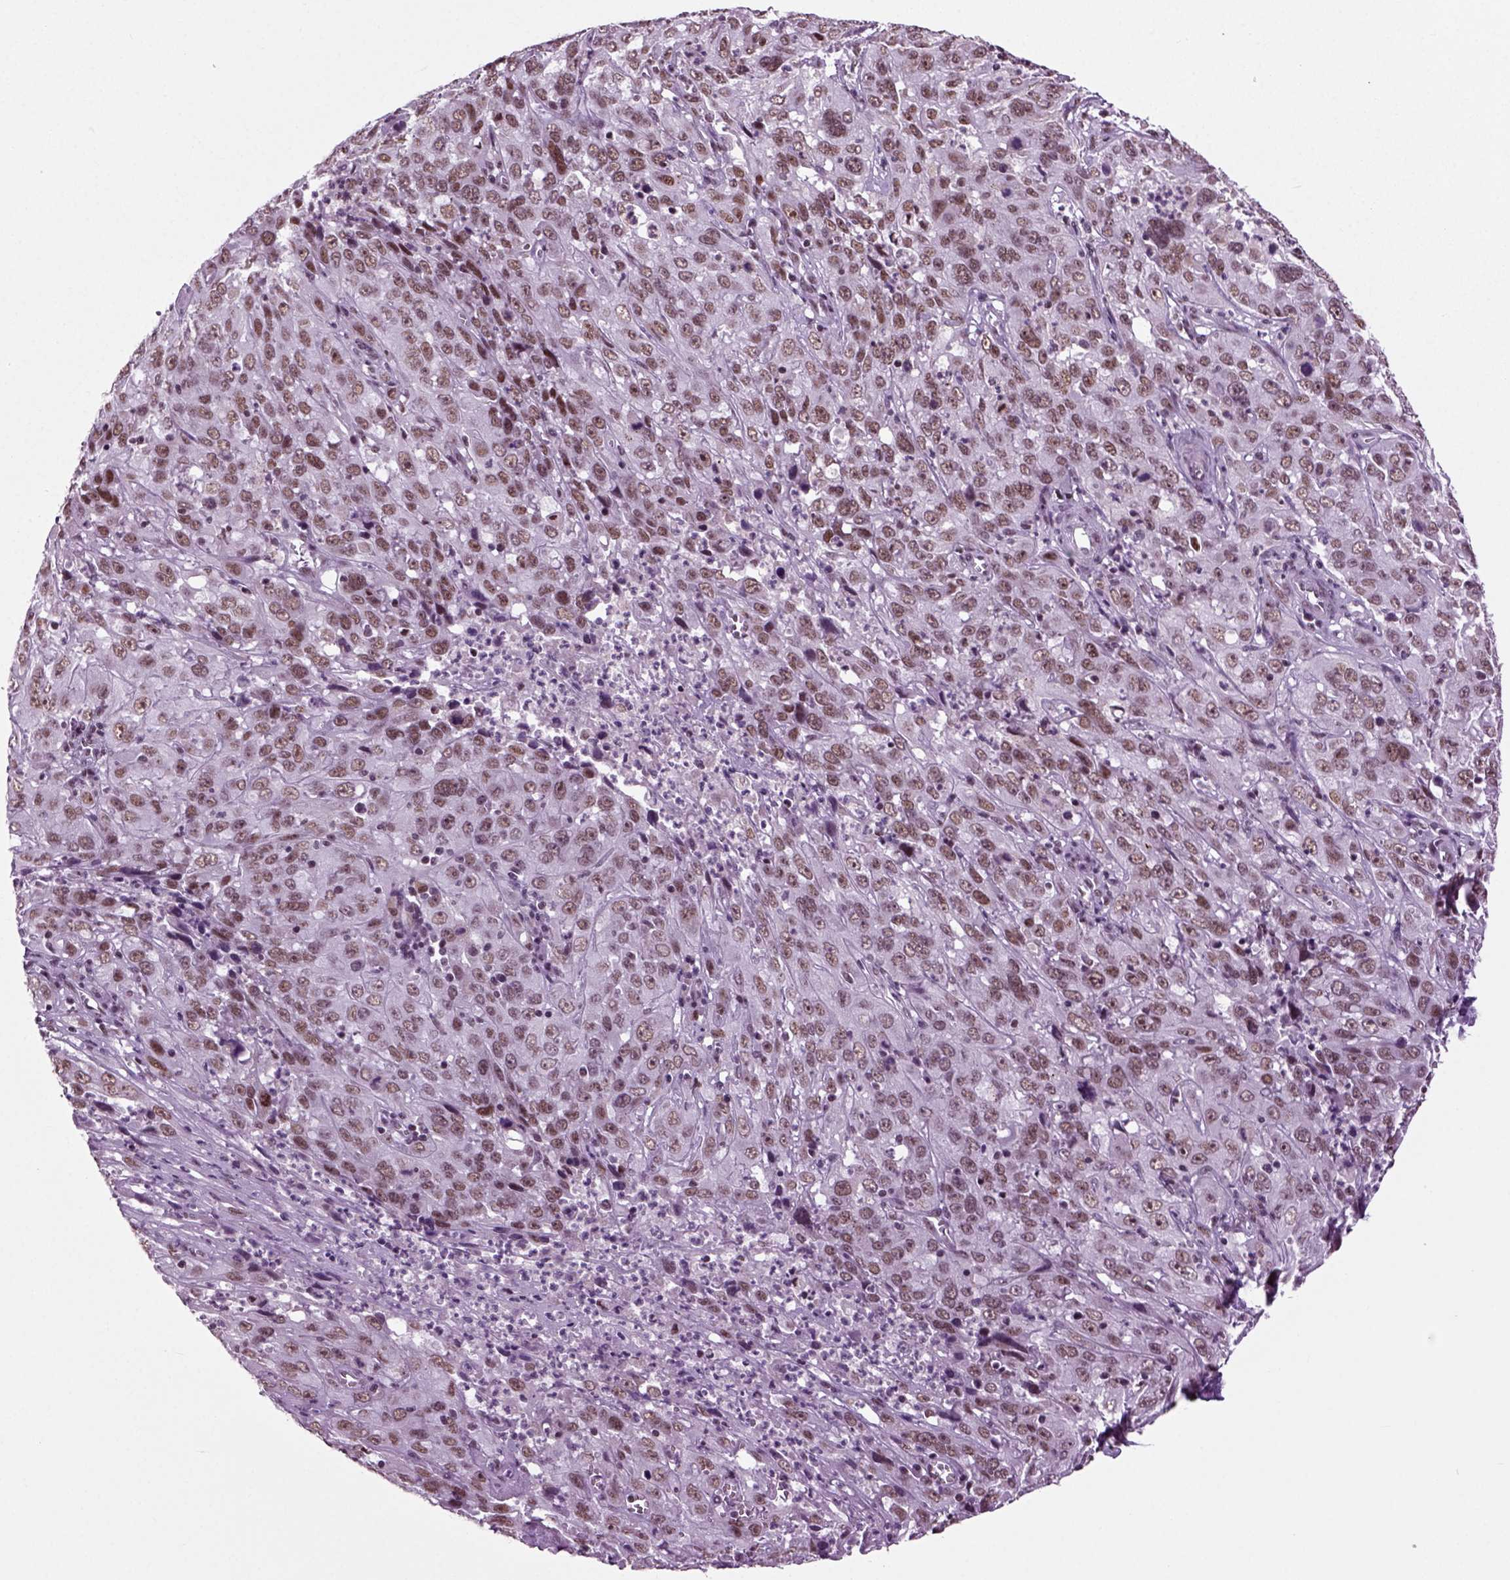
{"staining": {"intensity": "weak", "quantity": ">75%", "location": "nuclear"}, "tissue": "cervical cancer", "cell_type": "Tumor cells", "image_type": "cancer", "snomed": [{"axis": "morphology", "description": "Squamous cell carcinoma, NOS"}, {"axis": "topography", "description": "Cervix"}], "caption": "A high-resolution histopathology image shows immunohistochemistry staining of cervical cancer (squamous cell carcinoma), which displays weak nuclear expression in approximately >75% of tumor cells.", "gene": "RCOR3", "patient": {"sex": "female", "age": 32}}